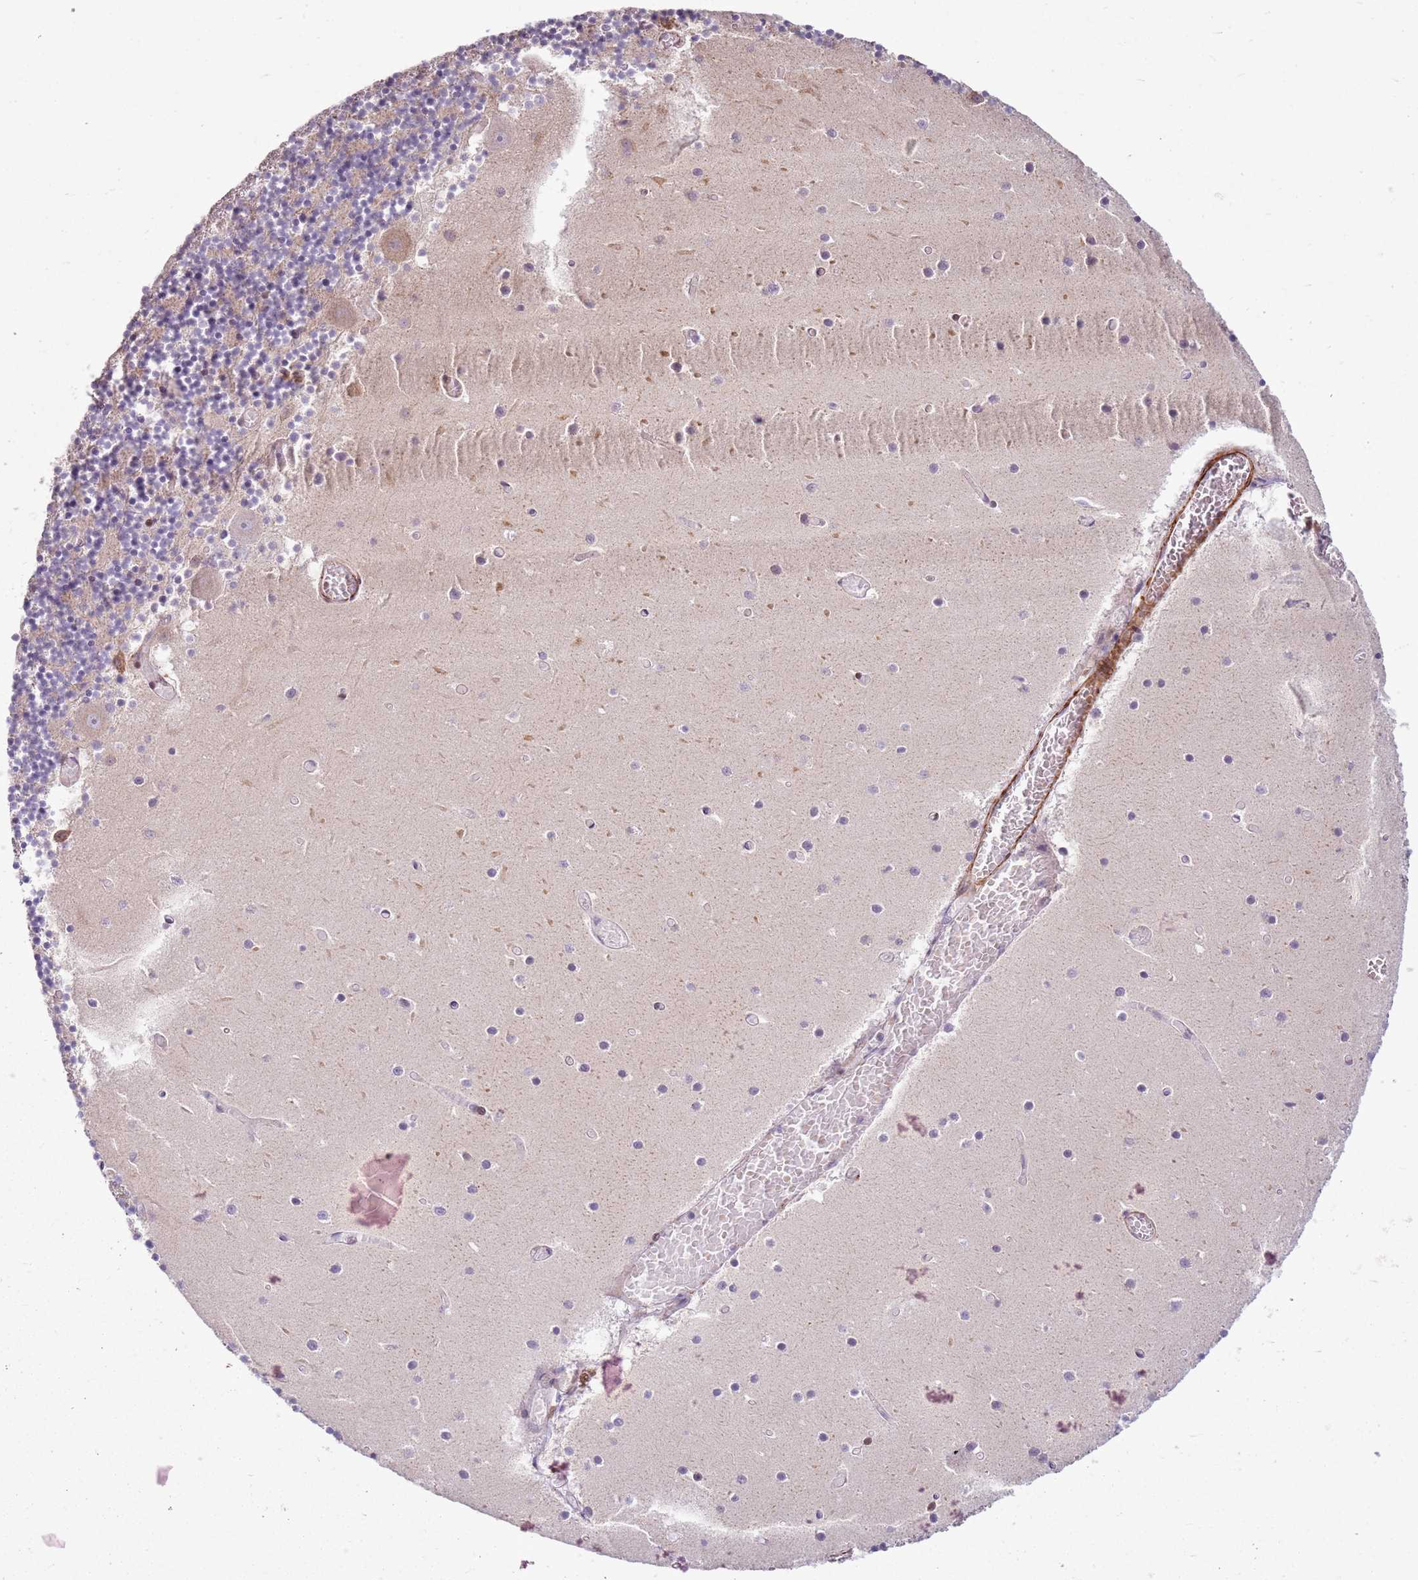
{"staining": {"intensity": "strong", "quantity": "25%-75%", "location": "cytoplasmic/membranous"}, "tissue": "cerebellum", "cell_type": "Cells in granular layer", "image_type": "normal", "snomed": [{"axis": "morphology", "description": "Normal tissue, NOS"}, {"axis": "topography", "description": "Cerebellum"}], "caption": "Immunohistochemistry (IHC) histopathology image of normal cerebellum: cerebellum stained using IHC displays high levels of strong protein expression localized specifically in the cytoplasmic/membranous of cells in granular layer, appearing as a cytoplasmic/membranous brown color.", "gene": "PVRIG", "patient": {"sex": "female", "age": 28}}